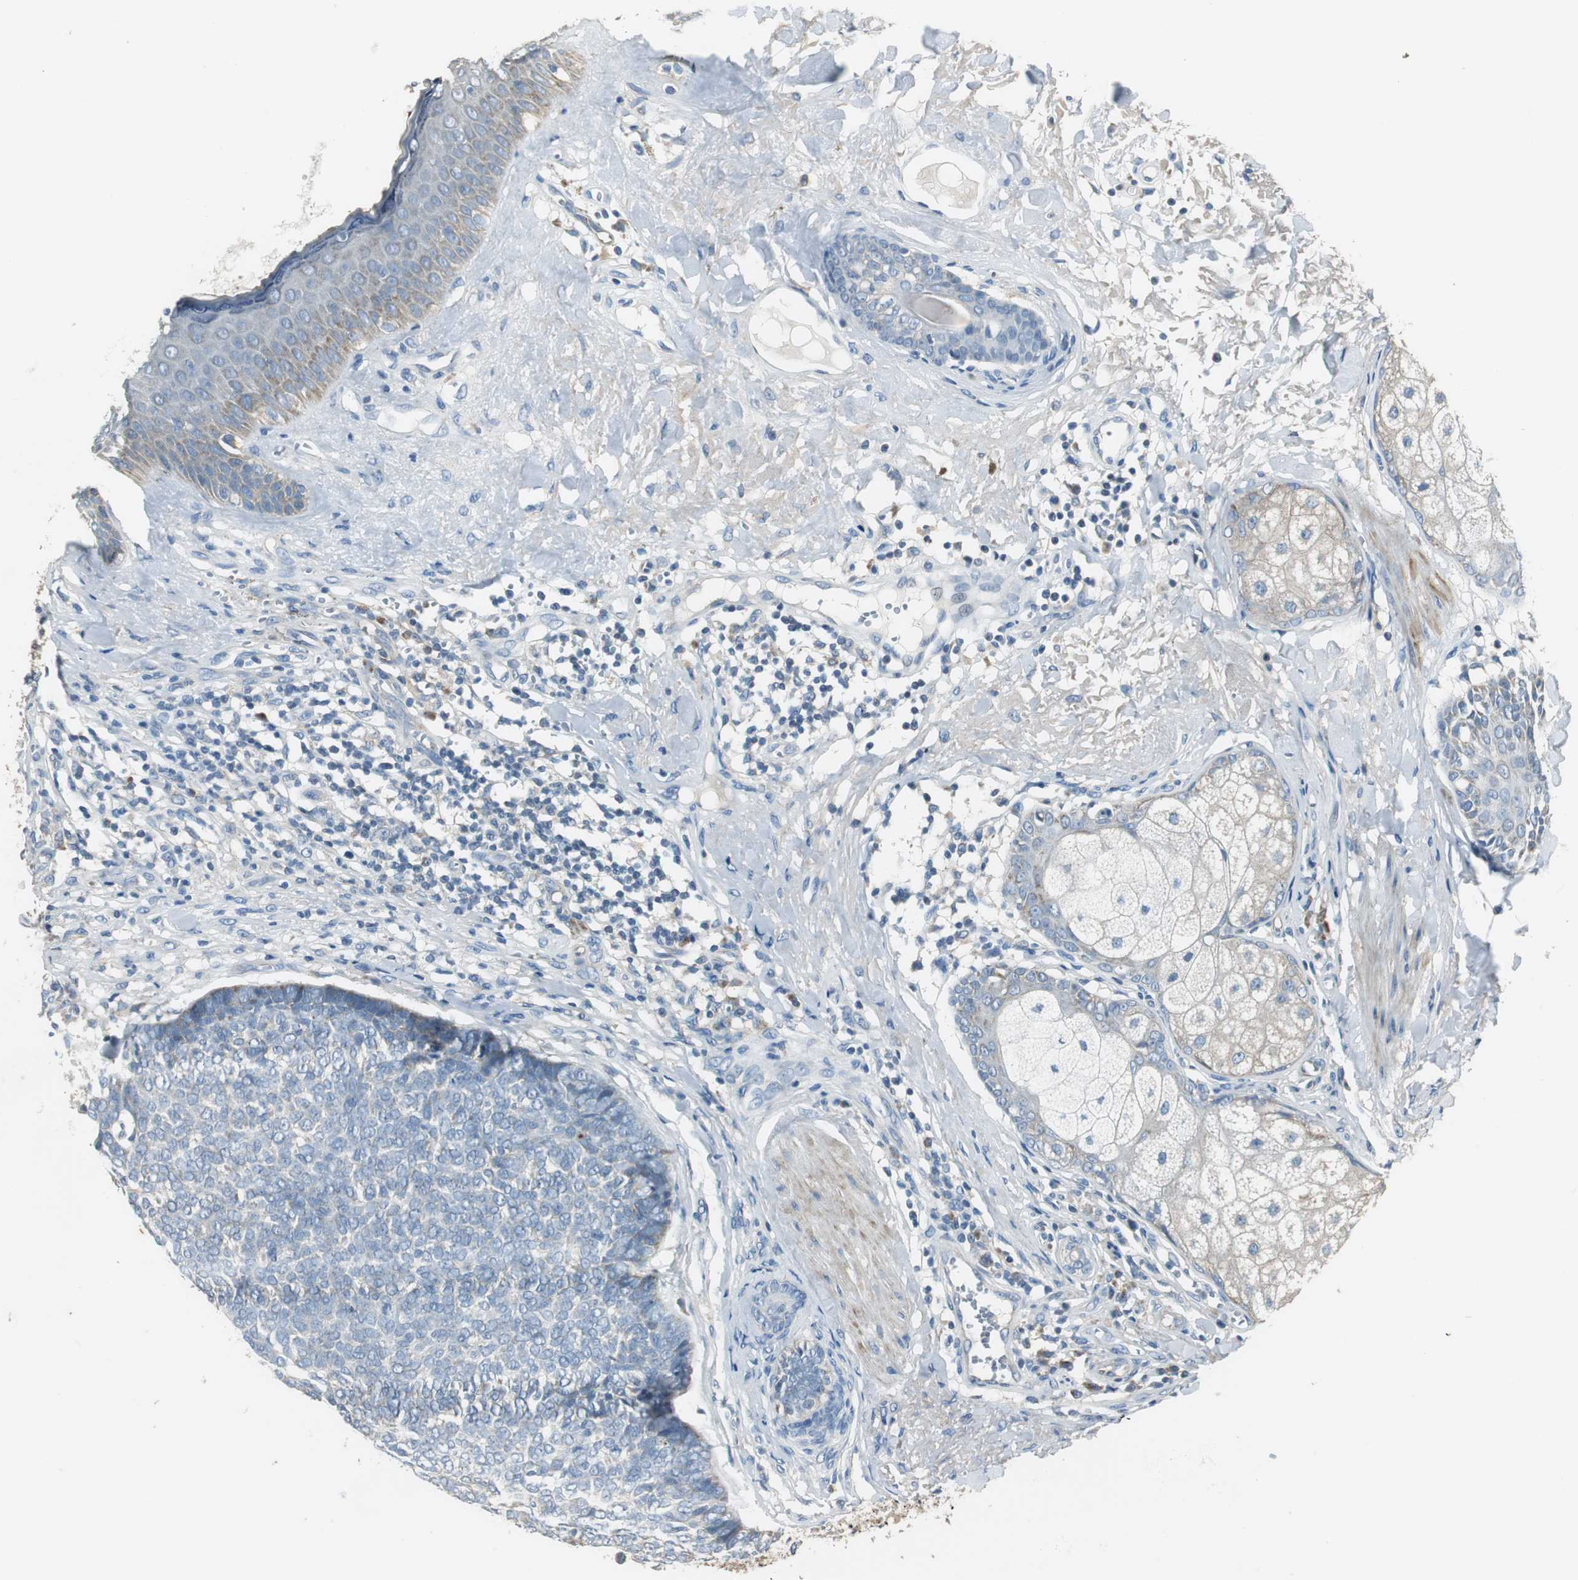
{"staining": {"intensity": "weak", "quantity": "<25%", "location": "cytoplasmic/membranous"}, "tissue": "skin cancer", "cell_type": "Tumor cells", "image_type": "cancer", "snomed": [{"axis": "morphology", "description": "Basal cell carcinoma"}, {"axis": "topography", "description": "Skin"}], "caption": "The image reveals no significant expression in tumor cells of skin cancer (basal cell carcinoma).", "gene": "MSTO1", "patient": {"sex": "male", "age": 84}}